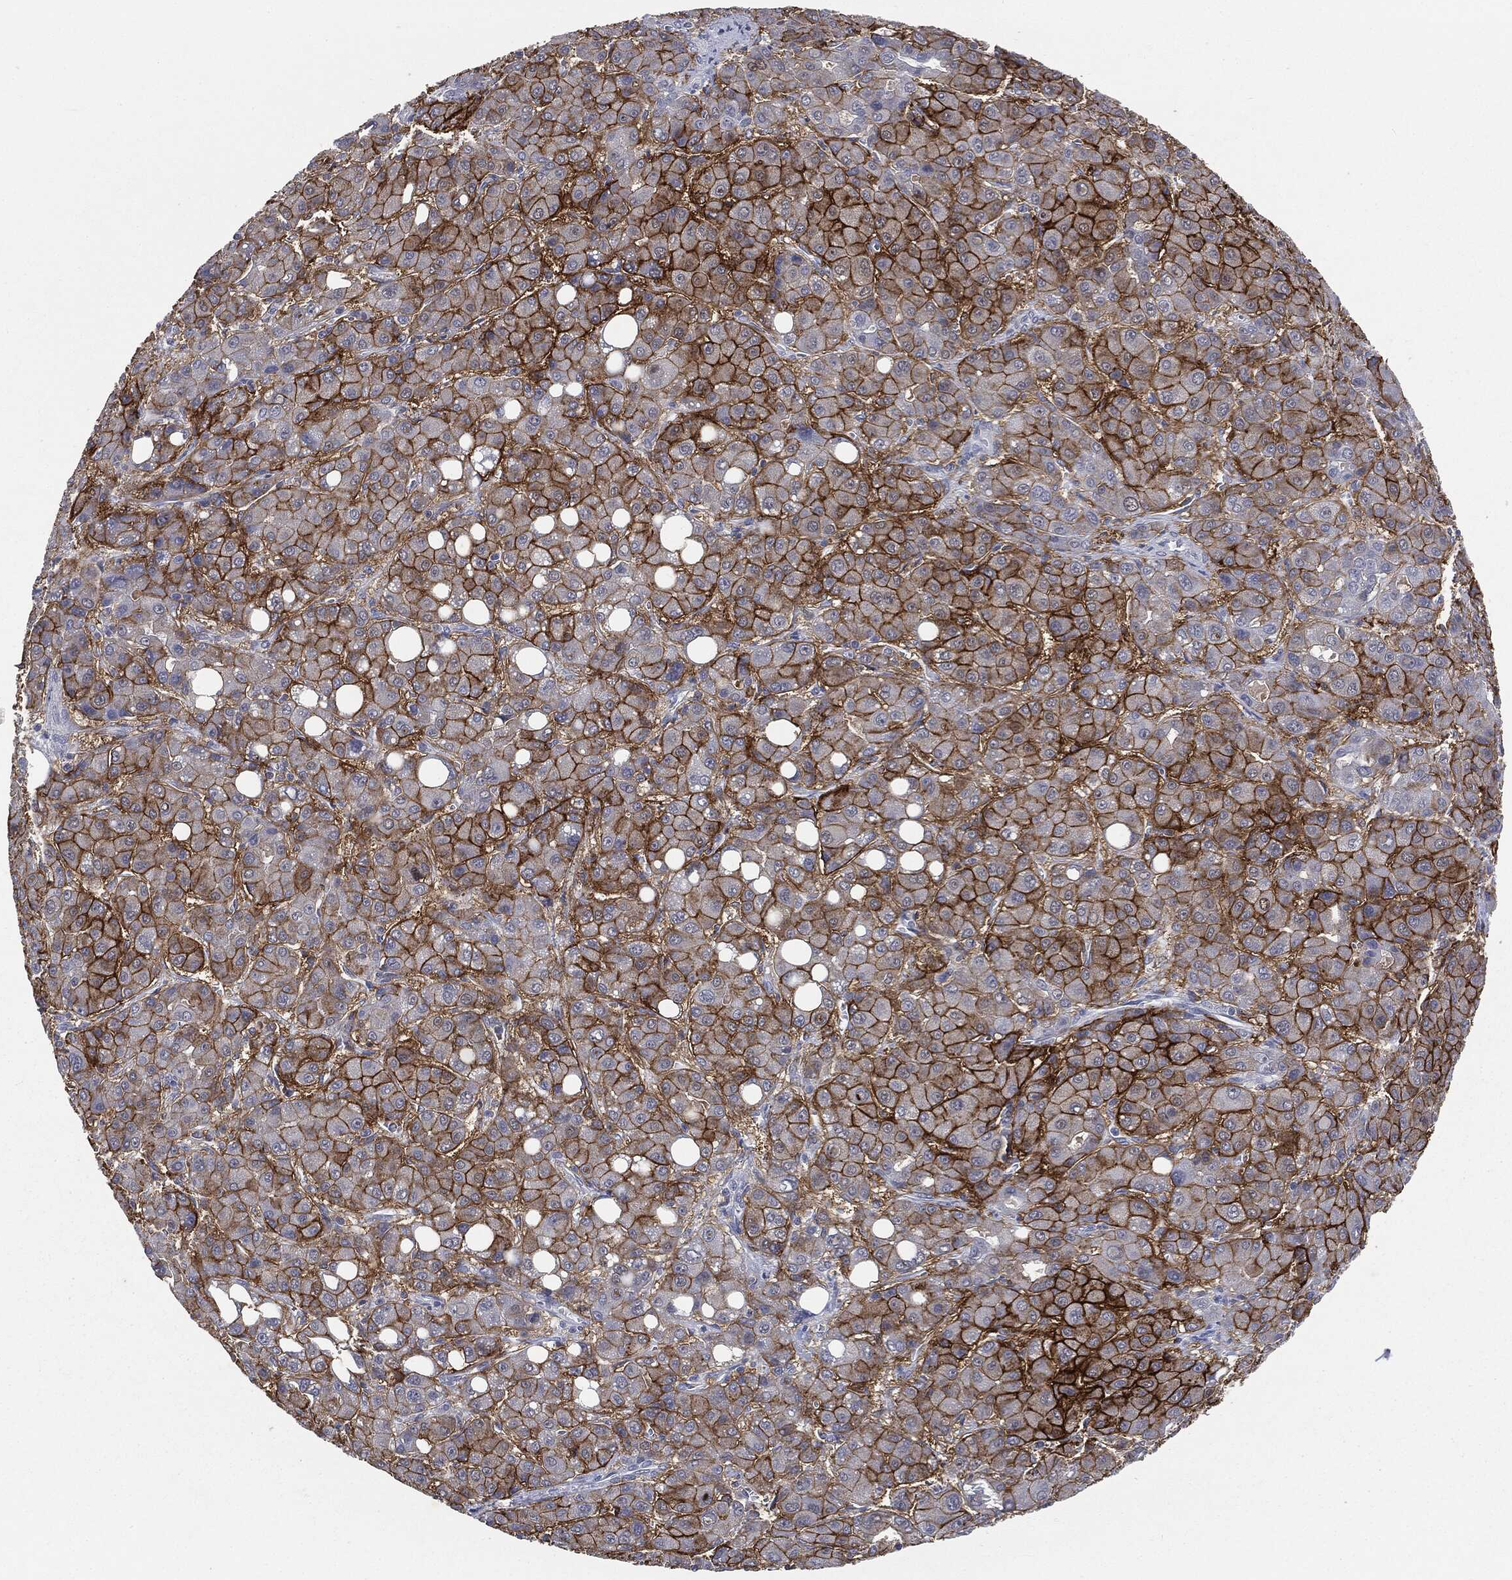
{"staining": {"intensity": "strong", "quantity": ">75%", "location": "cytoplasmic/membranous"}, "tissue": "liver cancer", "cell_type": "Tumor cells", "image_type": "cancer", "snomed": [{"axis": "morphology", "description": "Carcinoma, Hepatocellular, NOS"}, {"axis": "topography", "description": "Liver"}], "caption": "Protein analysis of liver cancer (hepatocellular carcinoma) tissue reveals strong cytoplasmic/membranous expression in about >75% of tumor cells. Using DAB (brown) and hematoxylin (blue) stains, captured at high magnification using brightfield microscopy.", "gene": "SLC2A2", "patient": {"sex": "male", "age": 55}}